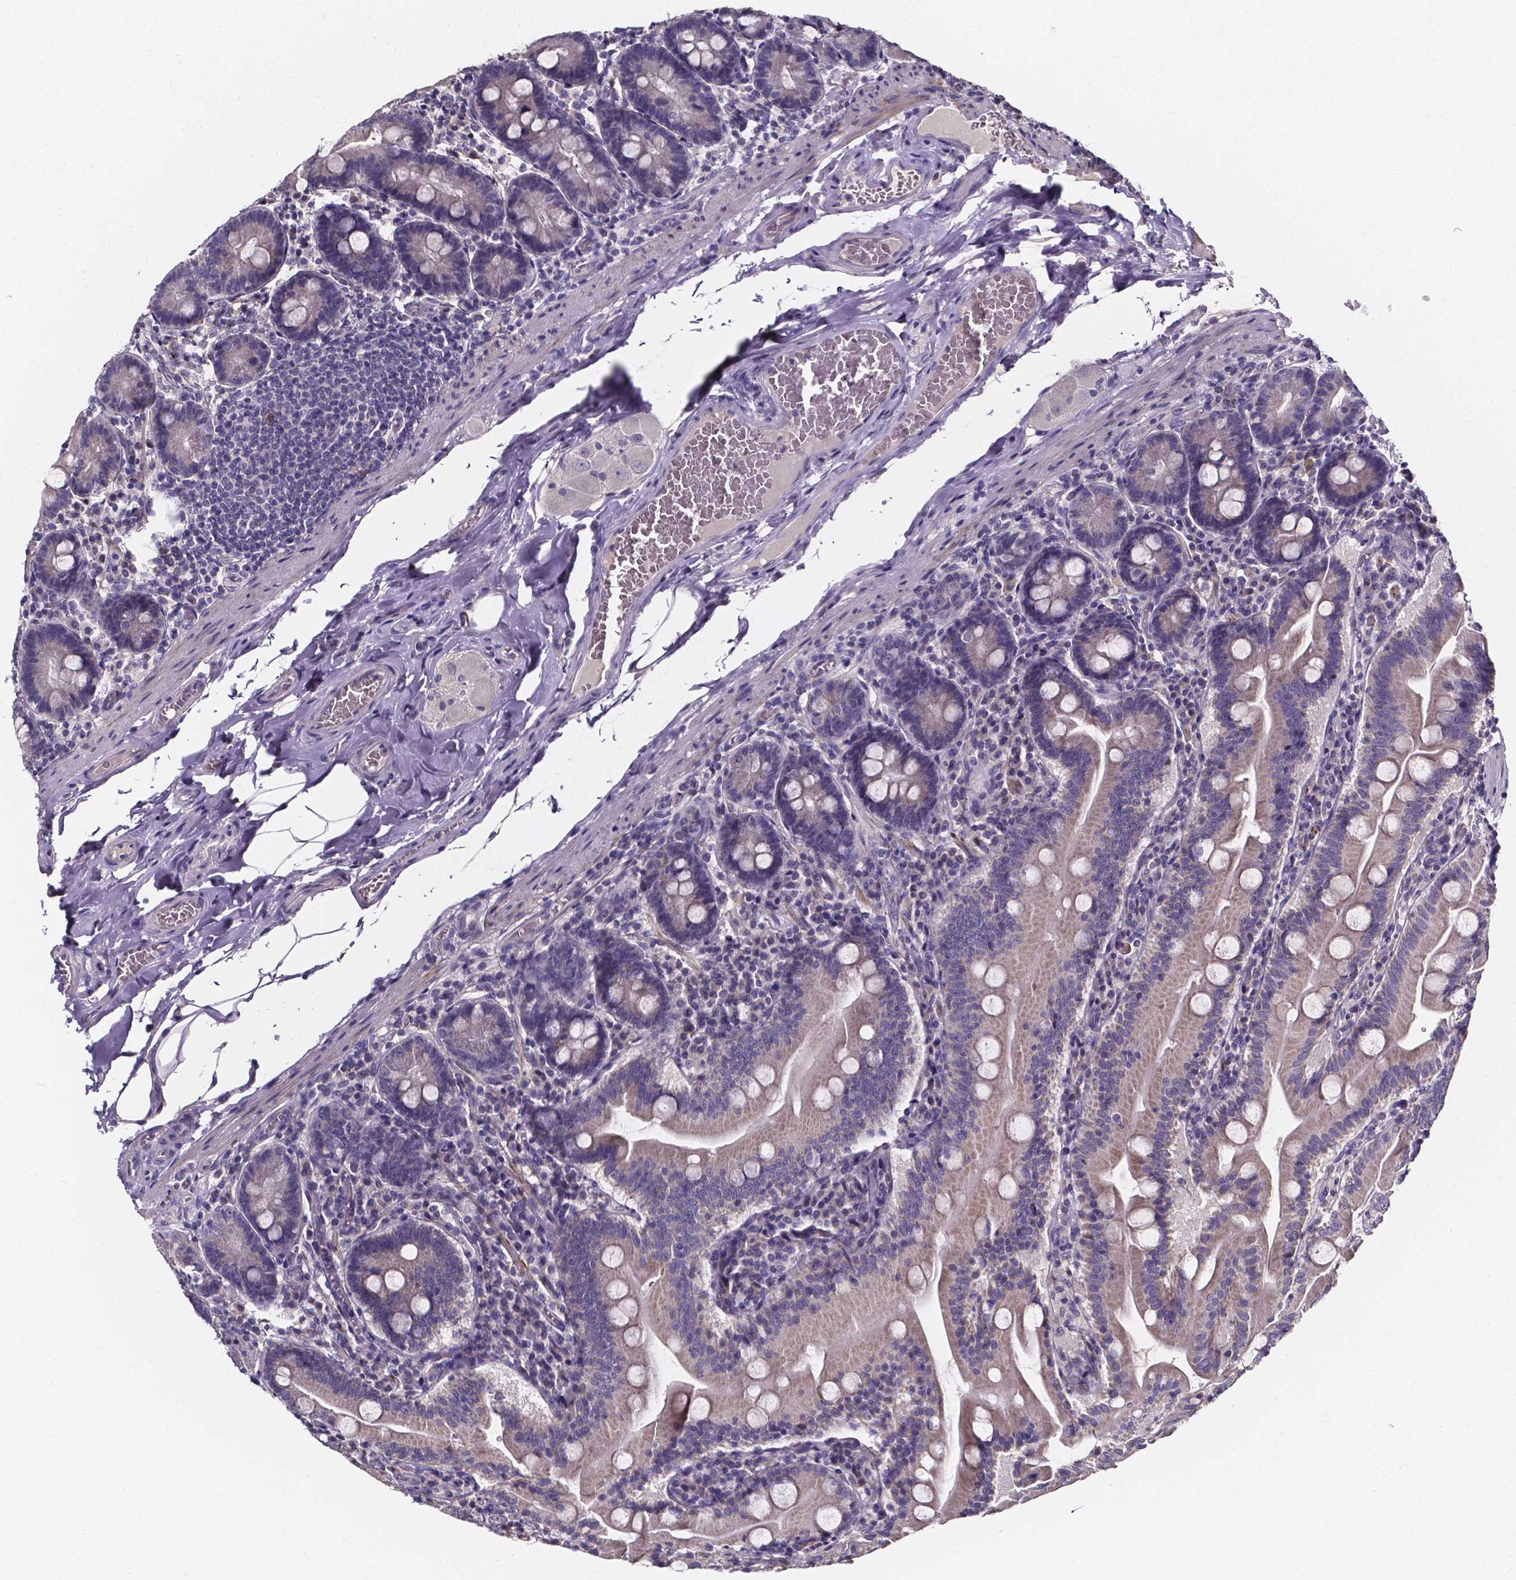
{"staining": {"intensity": "weak", "quantity": "<25%", "location": "cytoplasmic/membranous"}, "tissue": "small intestine", "cell_type": "Glandular cells", "image_type": "normal", "snomed": [{"axis": "morphology", "description": "Normal tissue, NOS"}, {"axis": "topography", "description": "Small intestine"}], "caption": "High power microscopy image of an immunohistochemistry (IHC) micrograph of normal small intestine, revealing no significant staining in glandular cells. (Stains: DAB immunohistochemistry with hematoxylin counter stain, Microscopy: brightfield microscopy at high magnification).", "gene": "SPOCD1", "patient": {"sex": "male", "age": 37}}